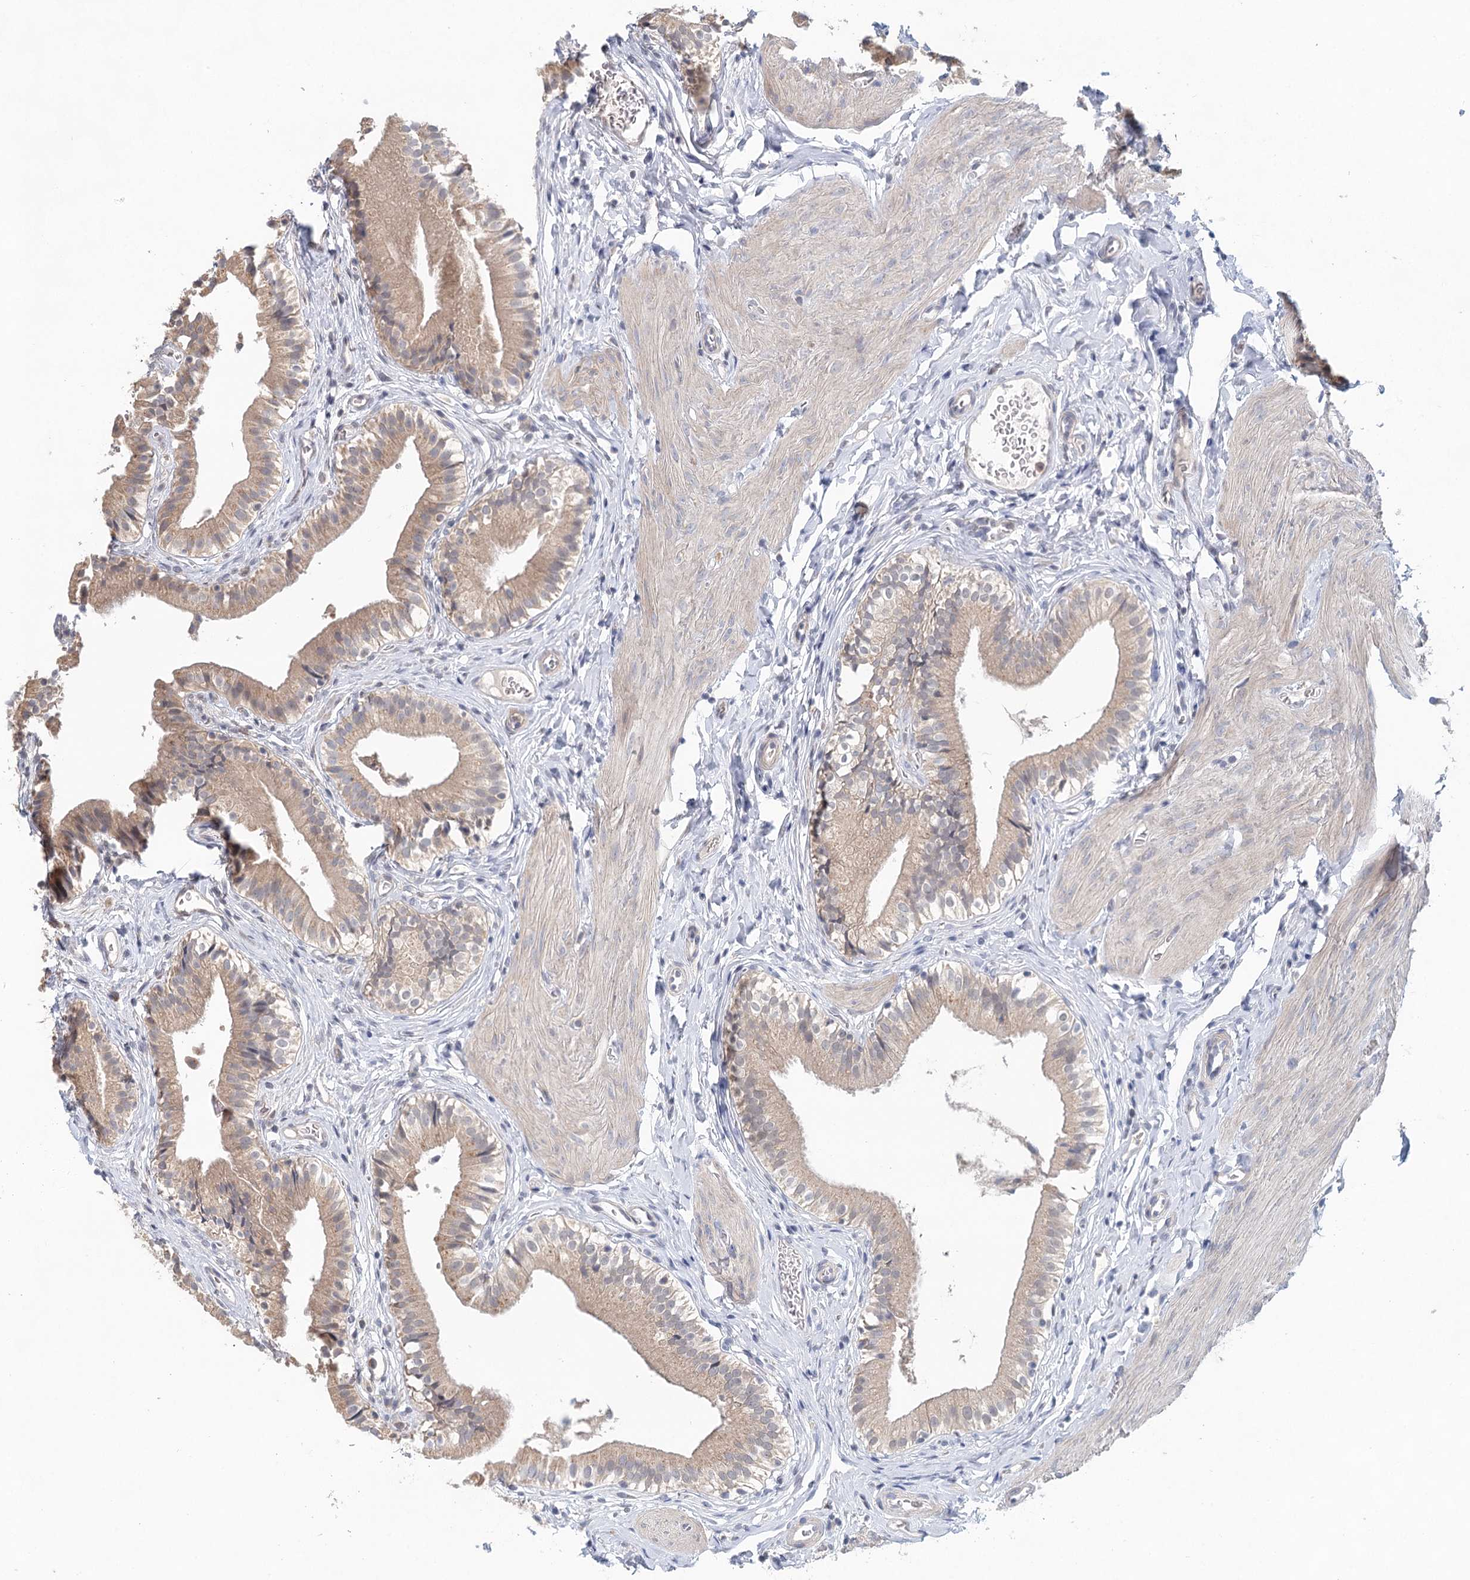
{"staining": {"intensity": "moderate", "quantity": ">75%", "location": "cytoplasmic/membranous"}, "tissue": "gallbladder", "cell_type": "Glandular cells", "image_type": "normal", "snomed": [{"axis": "morphology", "description": "Normal tissue, NOS"}, {"axis": "topography", "description": "Gallbladder"}], "caption": "Immunohistochemistry histopathology image of normal gallbladder stained for a protein (brown), which exhibits medium levels of moderate cytoplasmic/membranous positivity in approximately >75% of glandular cells.", "gene": "BLTP1", "patient": {"sex": "female", "age": 47}}